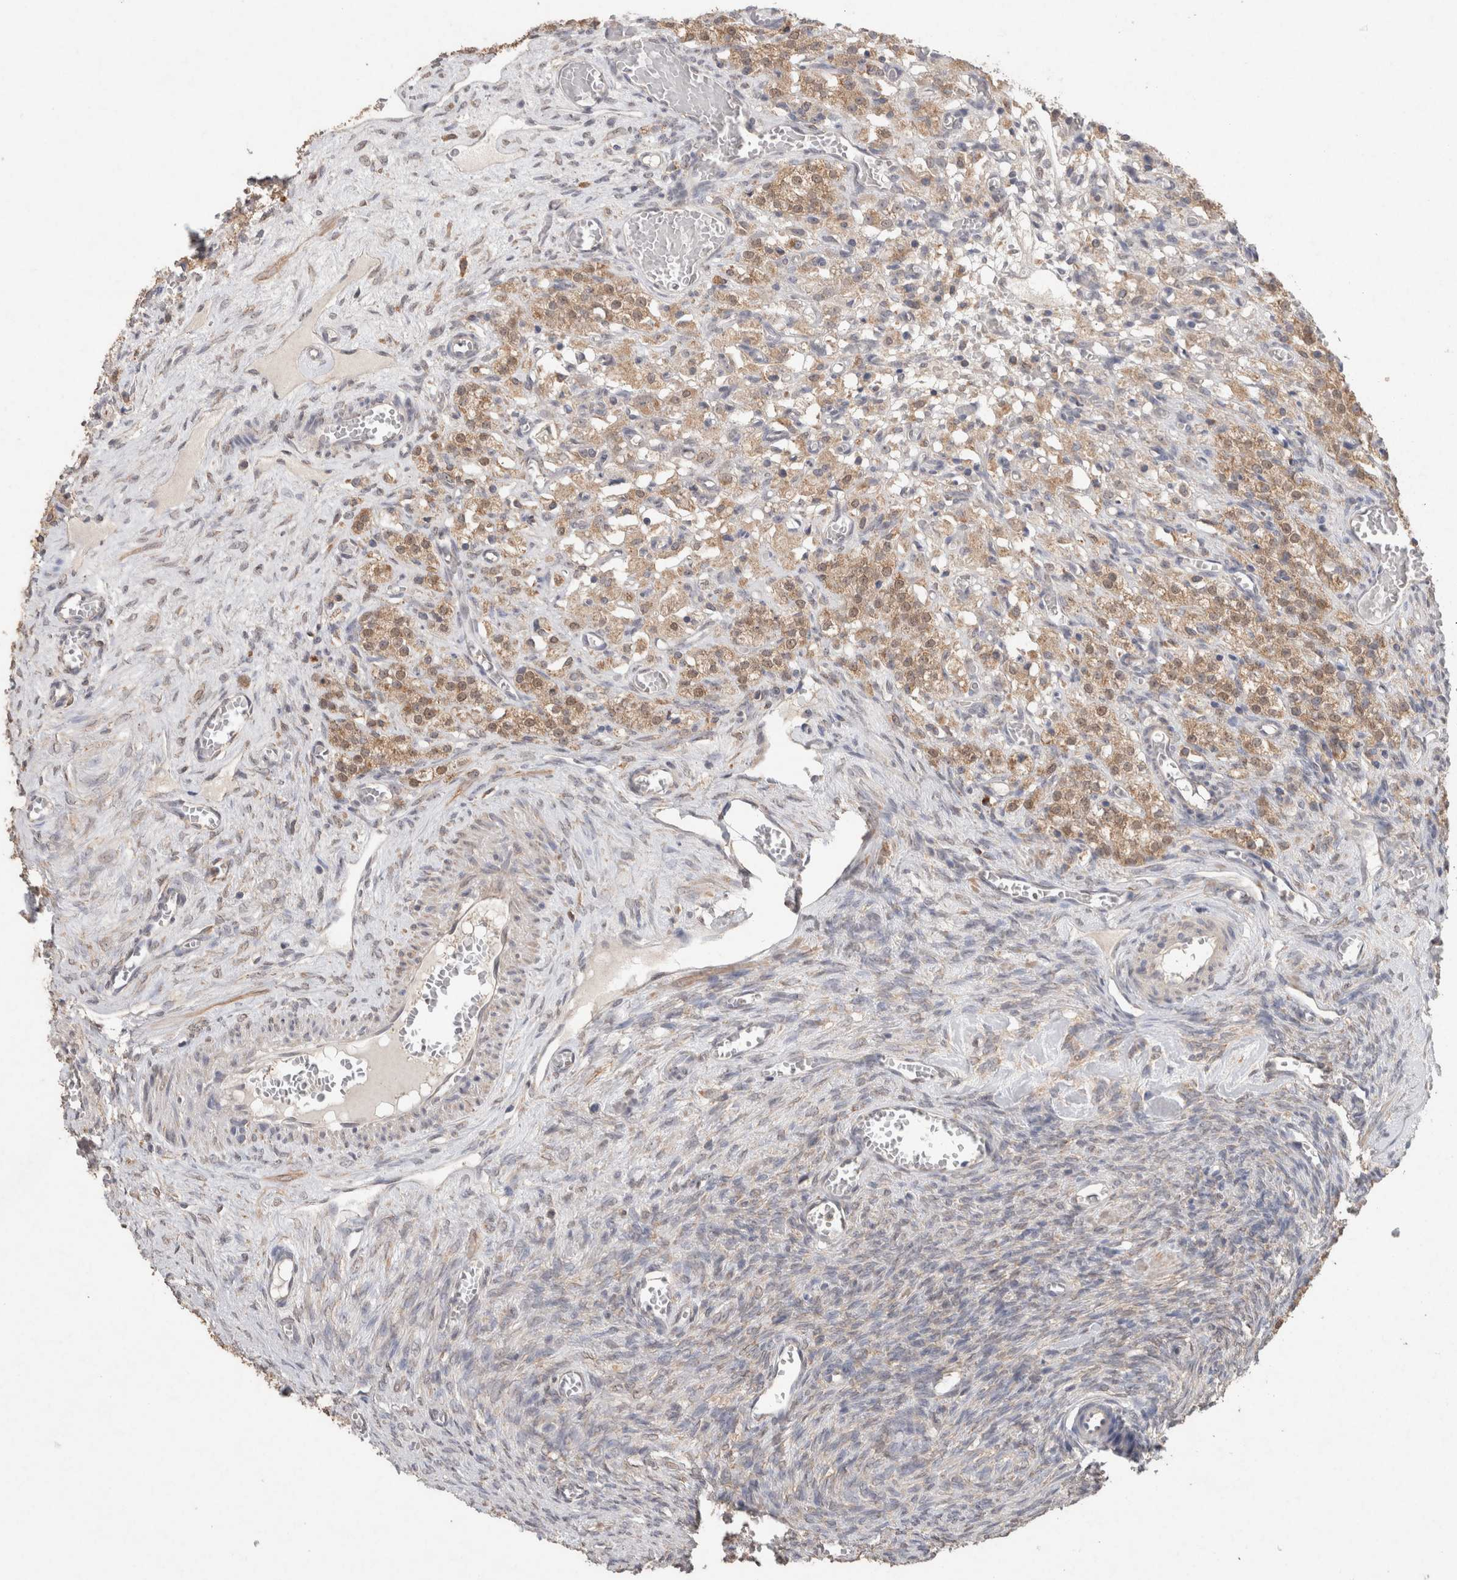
{"staining": {"intensity": "moderate", "quantity": ">75%", "location": "cytoplasmic/membranous"}, "tissue": "ovary", "cell_type": "Follicle cells", "image_type": "normal", "snomed": [{"axis": "morphology", "description": "Normal tissue, NOS"}, {"axis": "topography", "description": "Ovary"}], "caption": "Unremarkable ovary shows moderate cytoplasmic/membranous staining in approximately >75% of follicle cells.", "gene": "RAB14", "patient": {"sex": "female", "age": 27}}